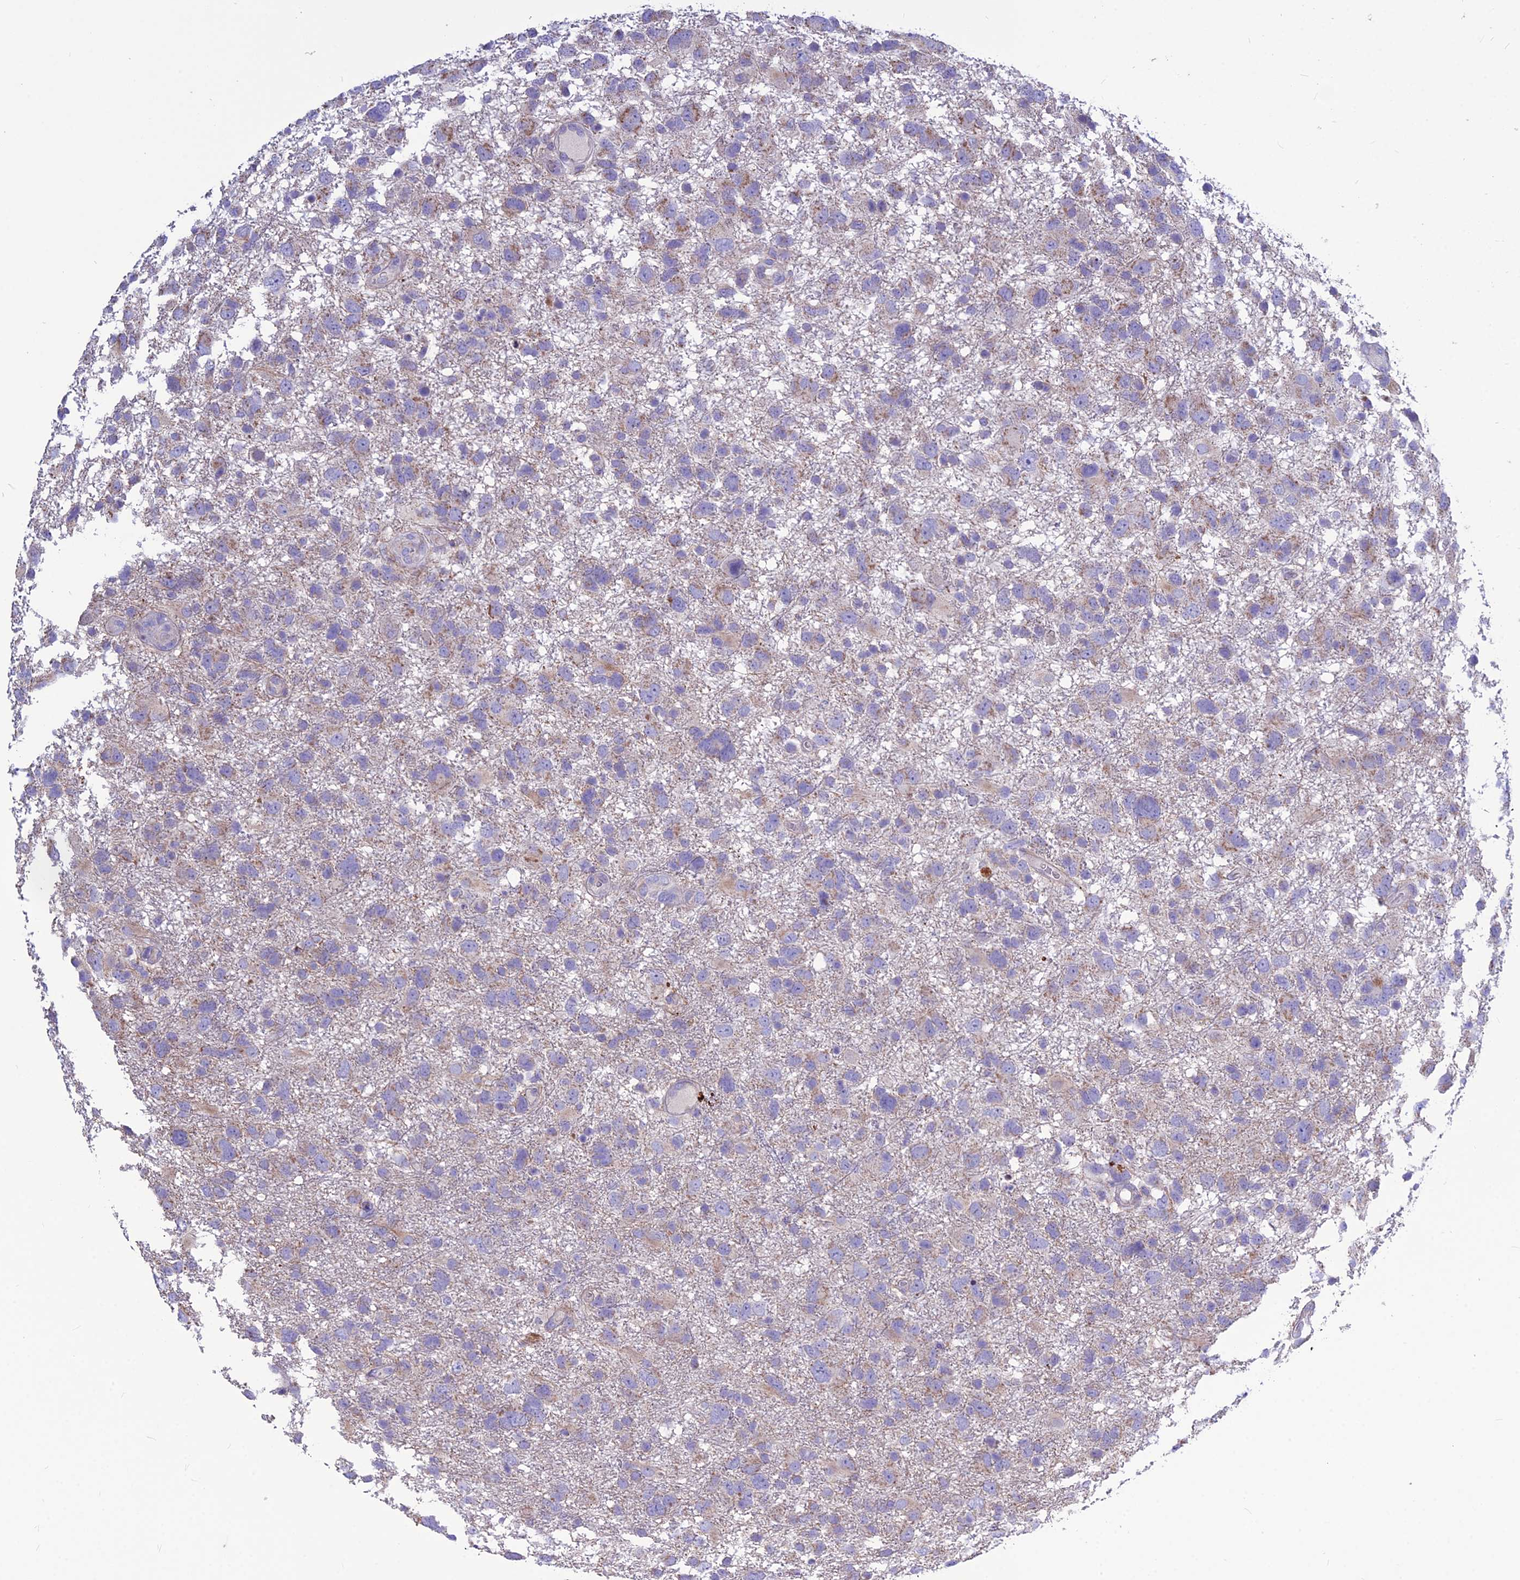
{"staining": {"intensity": "weak", "quantity": "25%-75%", "location": "cytoplasmic/membranous"}, "tissue": "glioma", "cell_type": "Tumor cells", "image_type": "cancer", "snomed": [{"axis": "morphology", "description": "Glioma, malignant, High grade"}, {"axis": "topography", "description": "Brain"}], "caption": "Immunohistochemical staining of glioma shows low levels of weak cytoplasmic/membranous staining in approximately 25%-75% of tumor cells.", "gene": "BHMT2", "patient": {"sex": "male", "age": 61}}